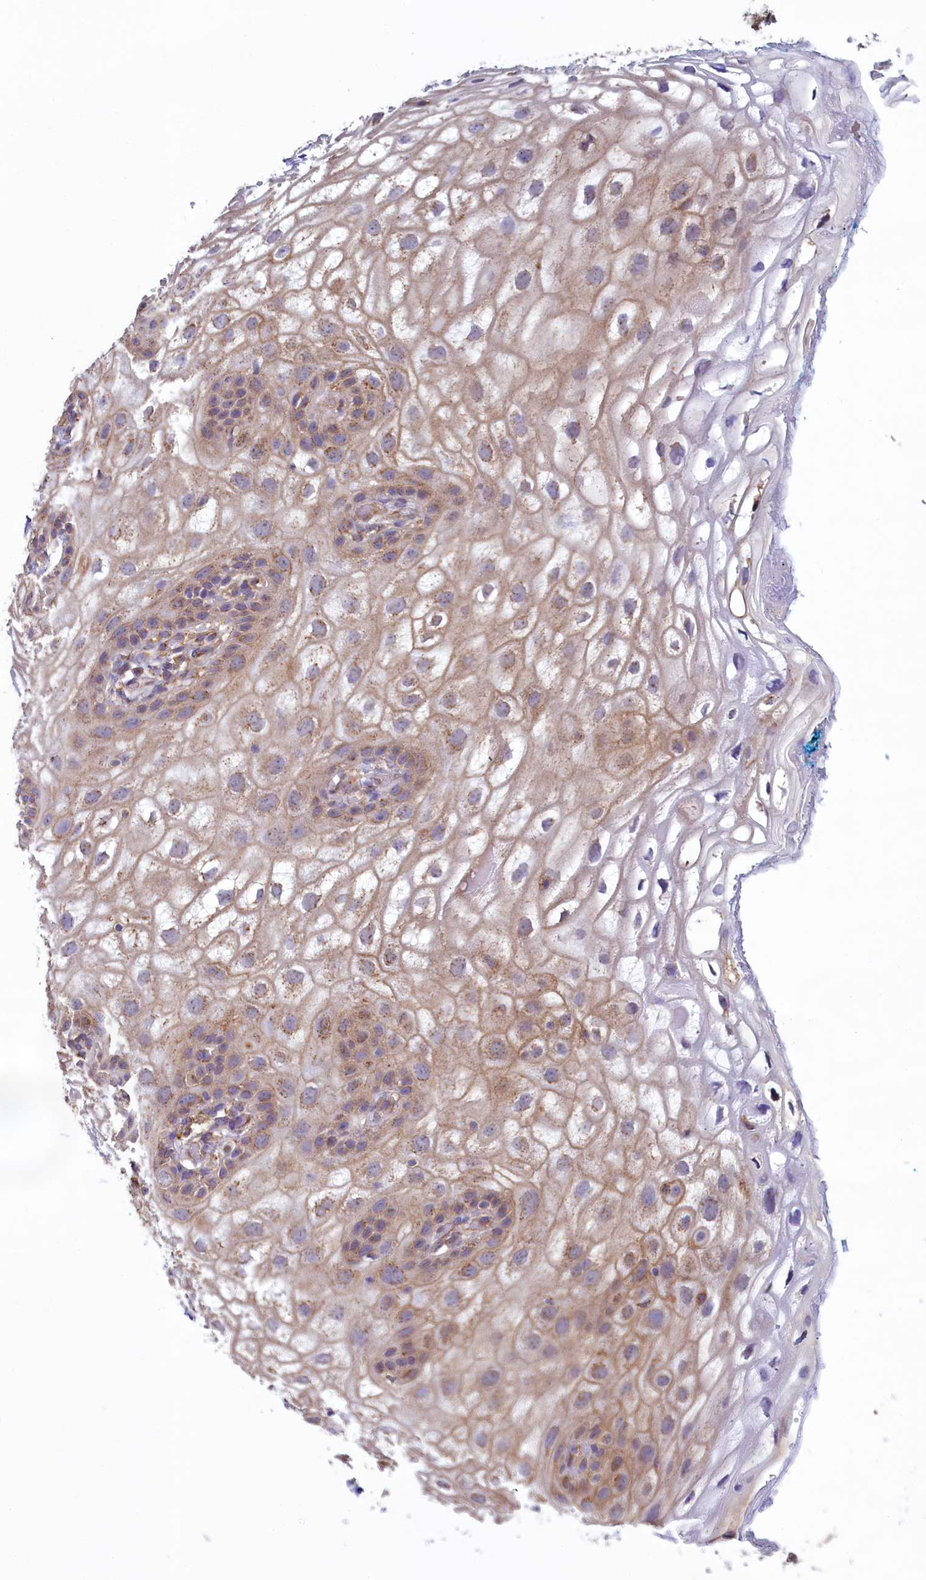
{"staining": {"intensity": "moderate", "quantity": "25%-75%", "location": "cytoplasmic/membranous"}, "tissue": "vagina", "cell_type": "Squamous epithelial cells", "image_type": "normal", "snomed": [{"axis": "morphology", "description": "Normal tissue, NOS"}, {"axis": "topography", "description": "Vagina"}], "caption": "High-magnification brightfield microscopy of benign vagina stained with DAB (brown) and counterstained with hematoxylin (blue). squamous epithelial cells exhibit moderate cytoplasmic/membranous positivity is appreciated in about25%-75% of cells. Nuclei are stained in blue.", "gene": "GPR21", "patient": {"sex": "female", "age": 68}}